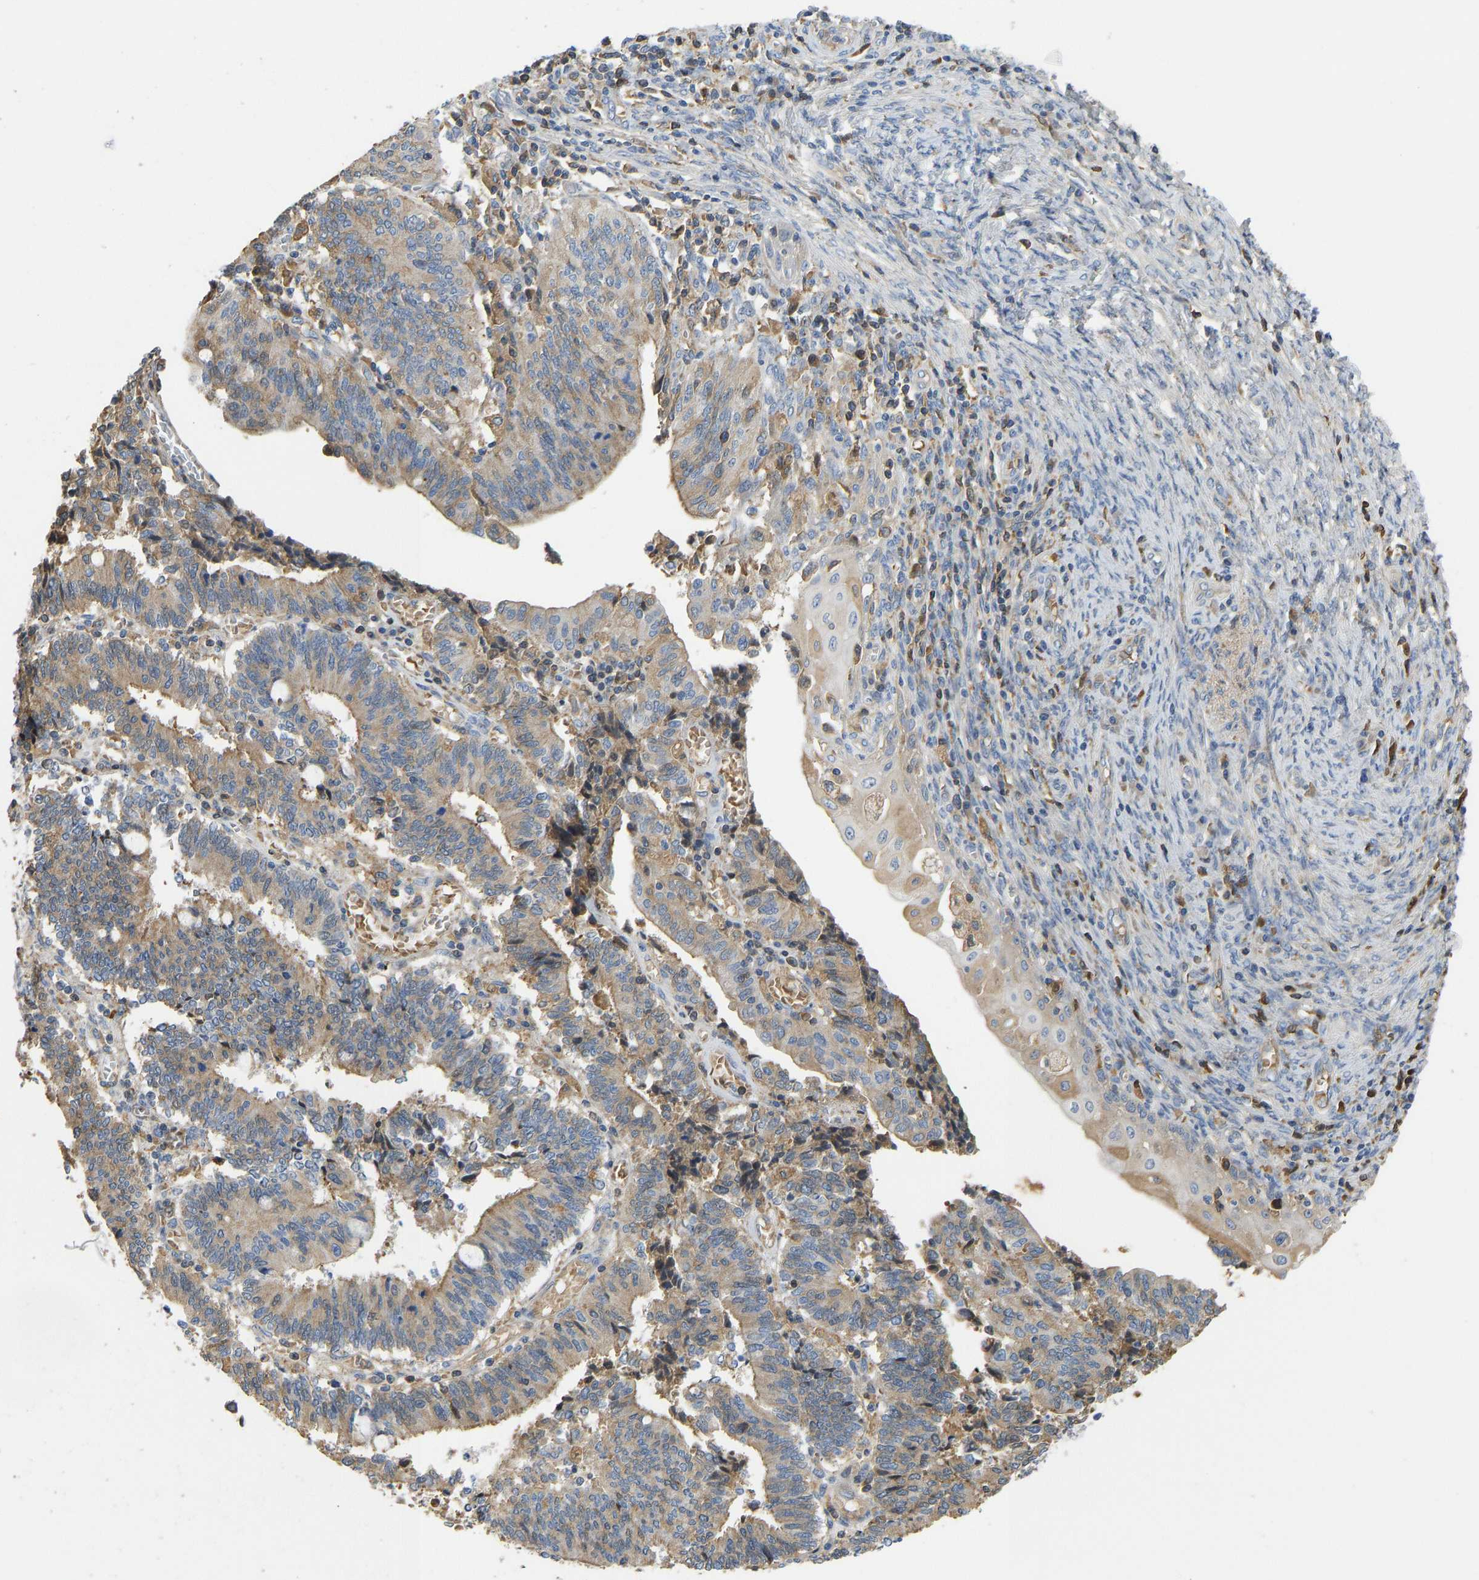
{"staining": {"intensity": "weak", "quantity": ">75%", "location": "cytoplasmic/membranous"}, "tissue": "cervical cancer", "cell_type": "Tumor cells", "image_type": "cancer", "snomed": [{"axis": "morphology", "description": "Adenocarcinoma, NOS"}, {"axis": "topography", "description": "Cervix"}], "caption": "A micrograph showing weak cytoplasmic/membranous staining in approximately >75% of tumor cells in adenocarcinoma (cervical), as visualized by brown immunohistochemical staining.", "gene": "VCPKMT", "patient": {"sex": "female", "age": 44}}